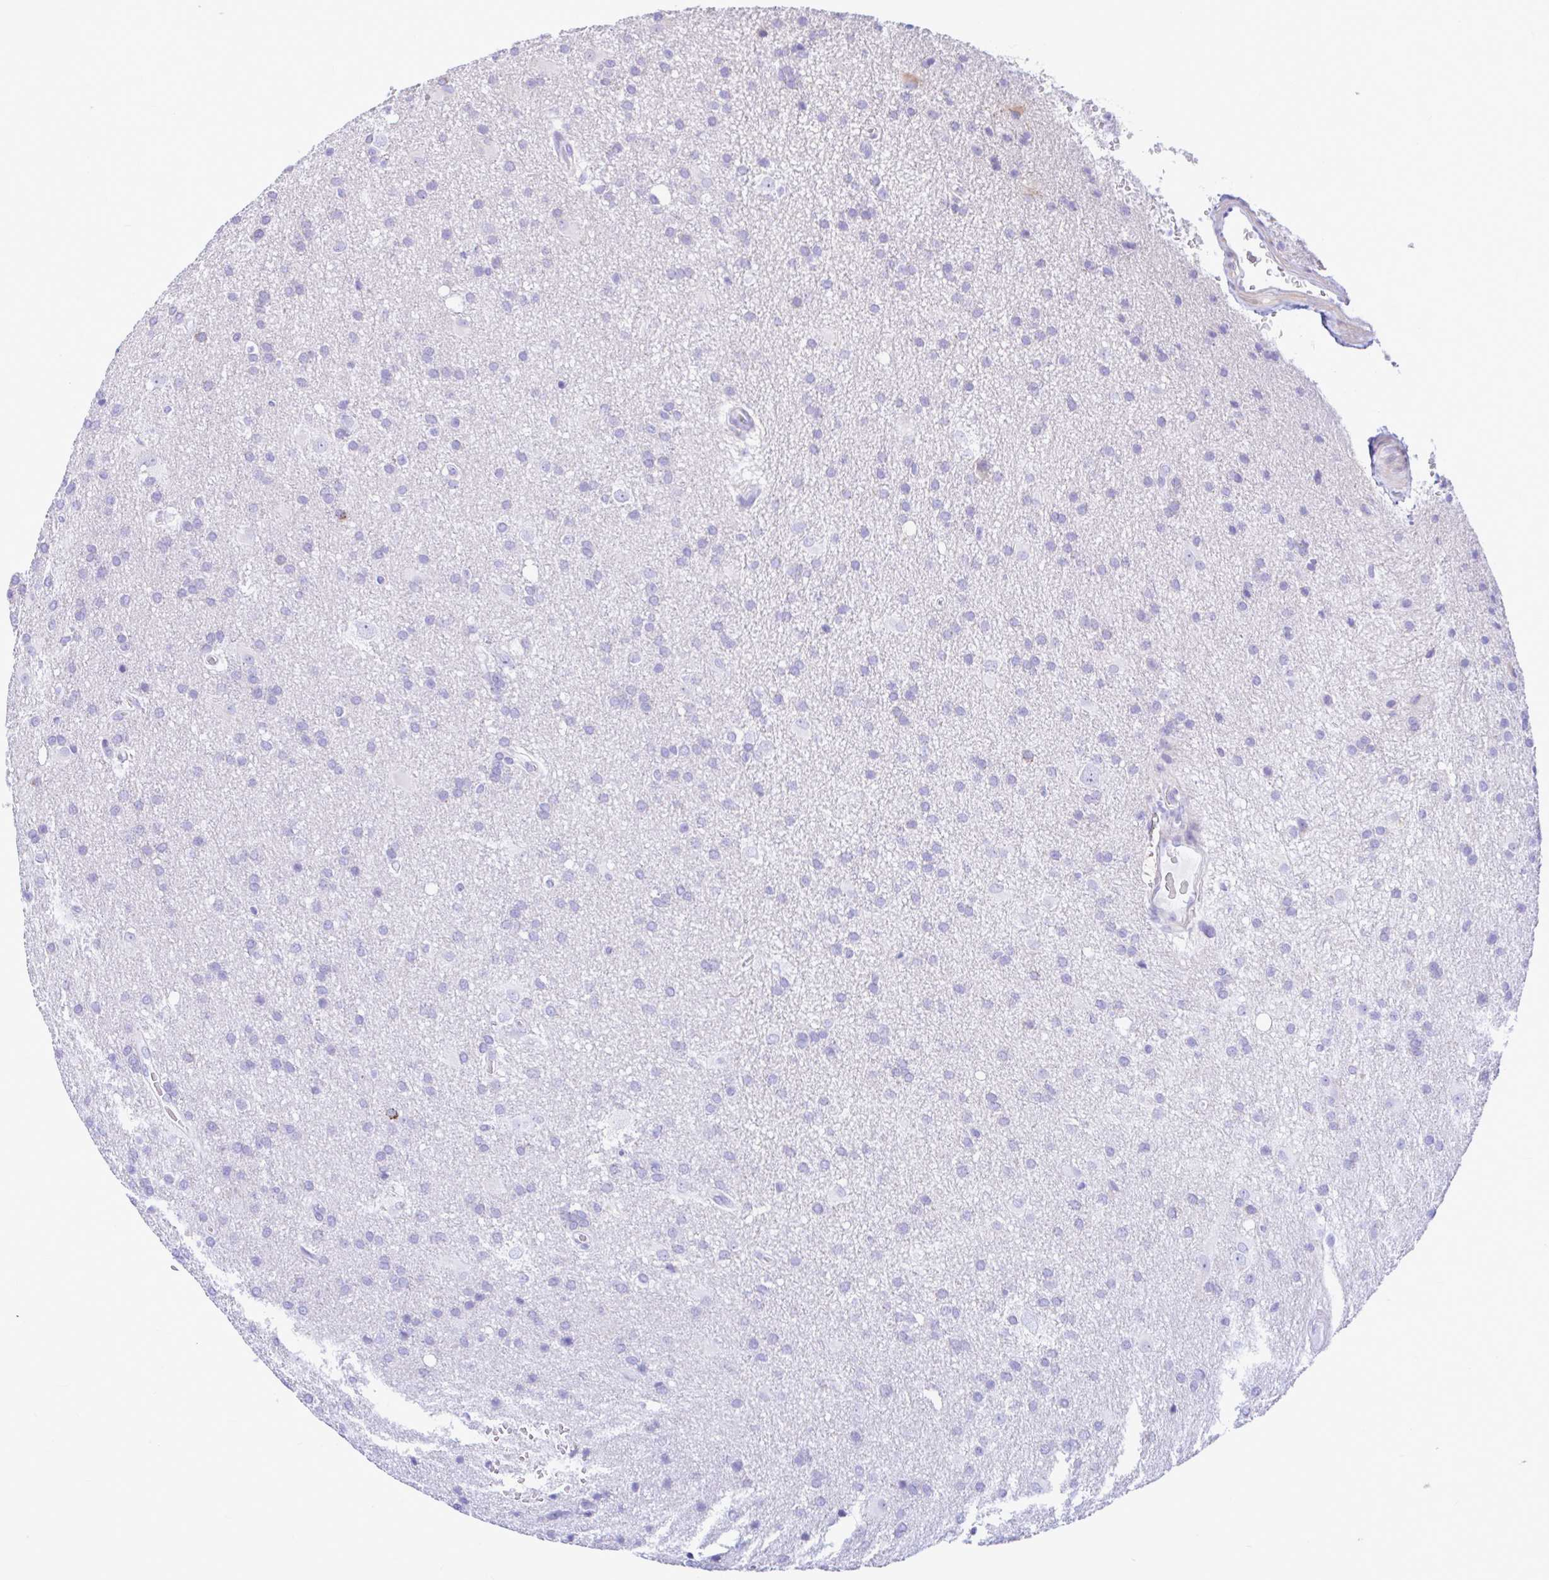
{"staining": {"intensity": "negative", "quantity": "none", "location": "none"}, "tissue": "glioma", "cell_type": "Tumor cells", "image_type": "cancer", "snomed": [{"axis": "morphology", "description": "Glioma, malignant, Low grade"}, {"axis": "topography", "description": "Brain"}], "caption": "Tumor cells are negative for protein expression in human low-grade glioma (malignant).", "gene": "NBPF3", "patient": {"sex": "male", "age": 66}}